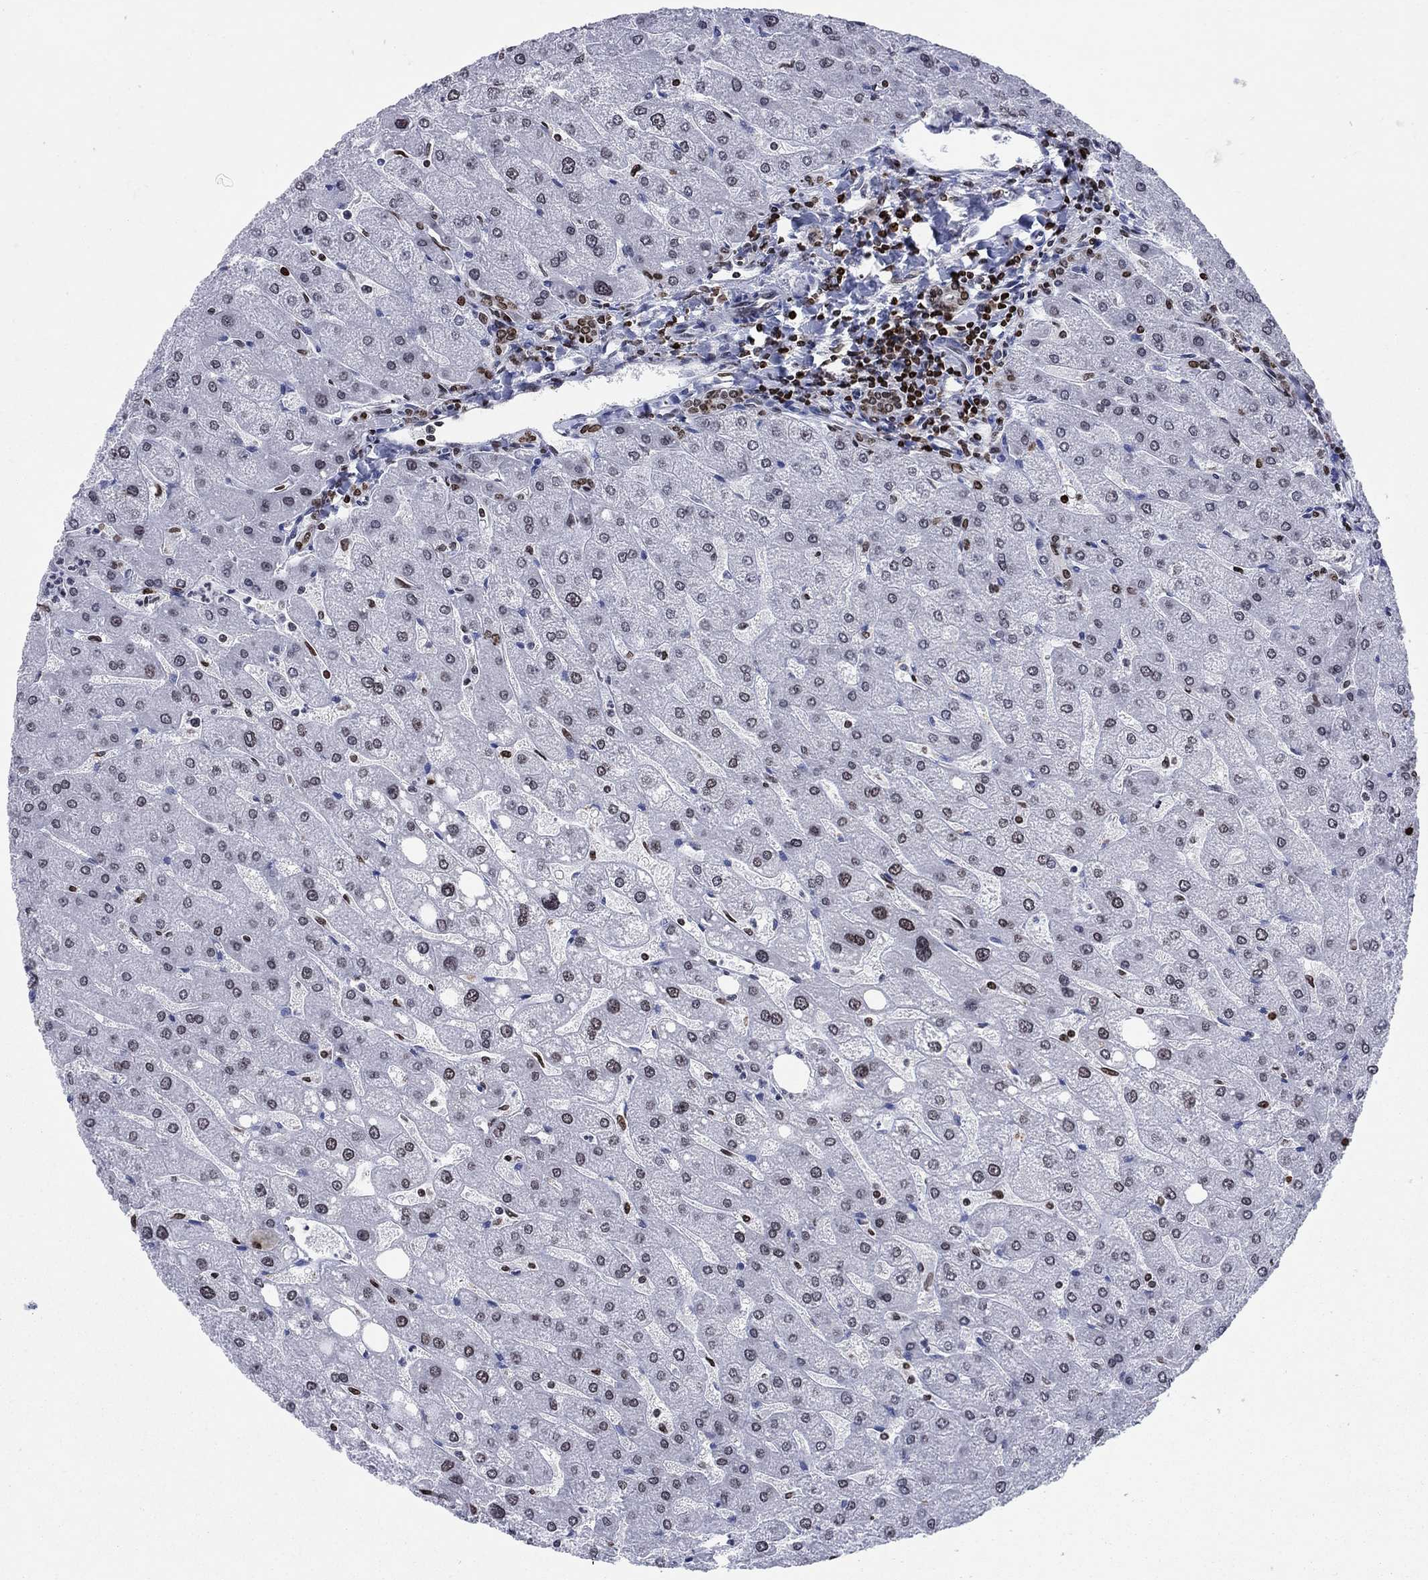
{"staining": {"intensity": "moderate", "quantity": "25%-75%", "location": "nuclear"}, "tissue": "liver", "cell_type": "Cholangiocytes", "image_type": "normal", "snomed": [{"axis": "morphology", "description": "Normal tissue, NOS"}, {"axis": "topography", "description": "Liver"}], "caption": "A medium amount of moderate nuclear positivity is appreciated in about 25%-75% of cholangiocytes in benign liver. (Stains: DAB in brown, nuclei in blue, Microscopy: brightfield microscopy at high magnification).", "gene": "HMGA1", "patient": {"sex": "male", "age": 67}}